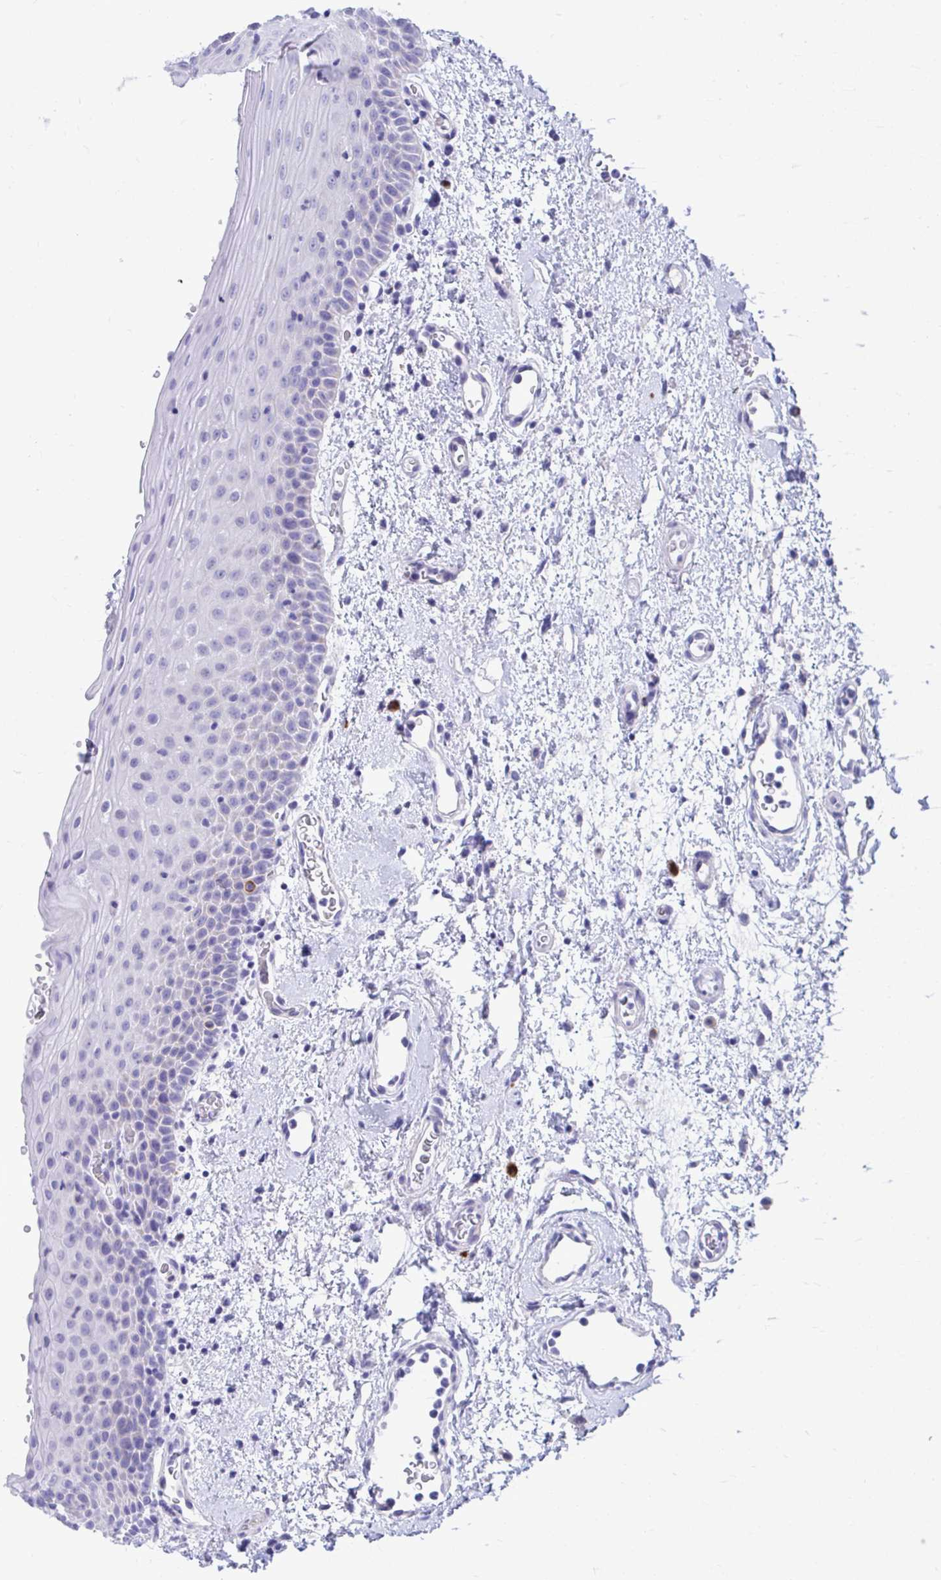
{"staining": {"intensity": "negative", "quantity": "none", "location": "none"}, "tissue": "oral mucosa", "cell_type": "Squamous epithelial cells", "image_type": "normal", "snomed": [{"axis": "morphology", "description": "Normal tissue, NOS"}, {"axis": "topography", "description": "Oral tissue"}, {"axis": "topography", "description": "Head-Neck"}], "caption": "The immunohistochemistry micrograph has no significant positivity in squamous epithelial cells of oral mucosa.", "gene": "SHISA8", "patient": {"sex": "female", "age": 55}}